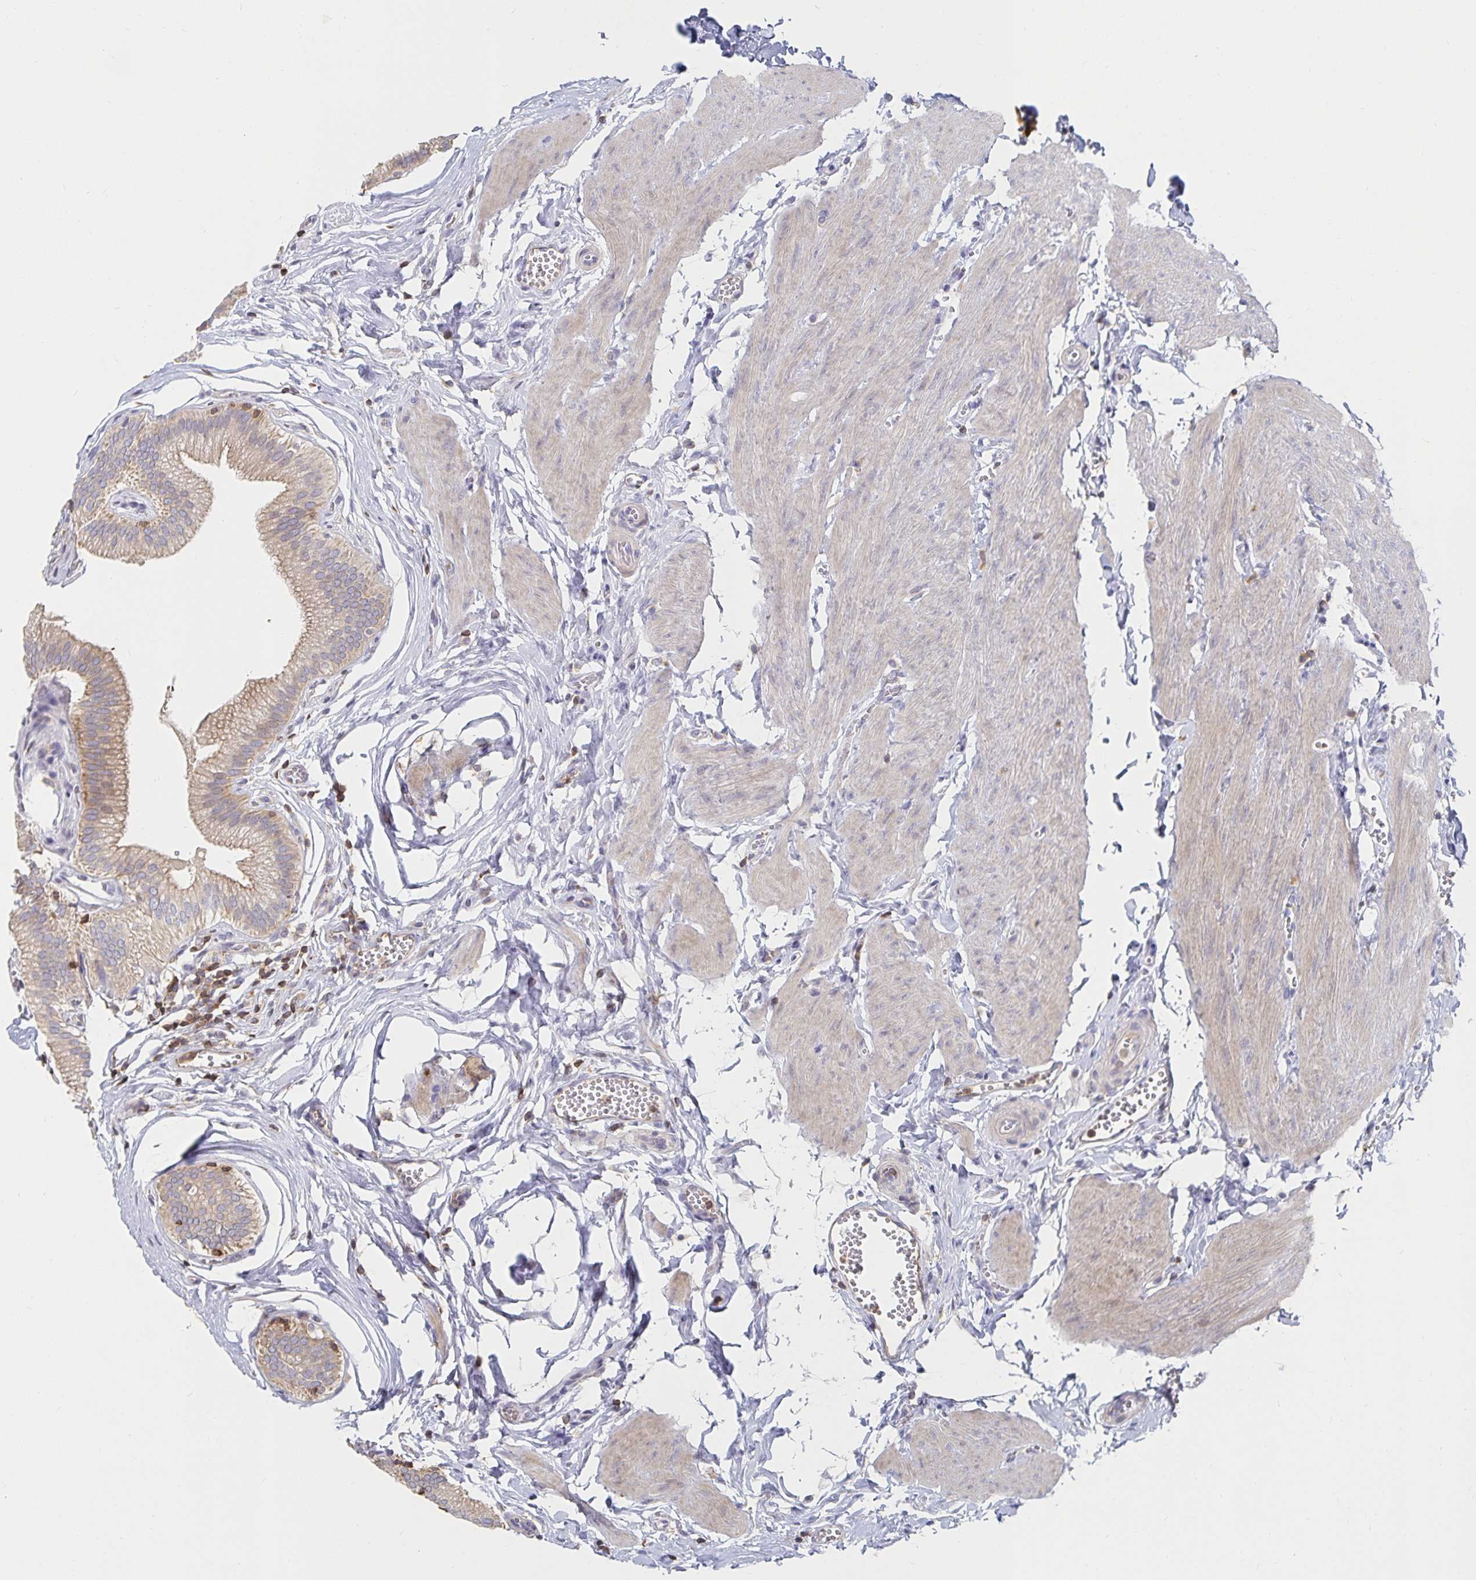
{"staining": {"intensity": "weak", "quantity": ">75%", "location": "cytoplasmic/membranous"}, "tissue": "gallbladder", "cell_type": "Glandular cells", "image_type": "normal", "snomed": [{"axis": "morphology", "description": "Normal tissue, NOS"}, {"axis": "topography", "description": "Gallbladder"}, {"axis": "topography", "description": "Peripheral nerve tissue"}], "caption": "IHC (DAB (3,3'-diaminobenzidine)) staining of benign human gallbladder reveals weak cytoplasmic/membranous protein positivity in about >75% of glandular cells. IHC stains the protein of interest in brown and the nuclei are stained blue.", "gene": "PIK3CD", "patient": {"sex": "male", "age": 17}}